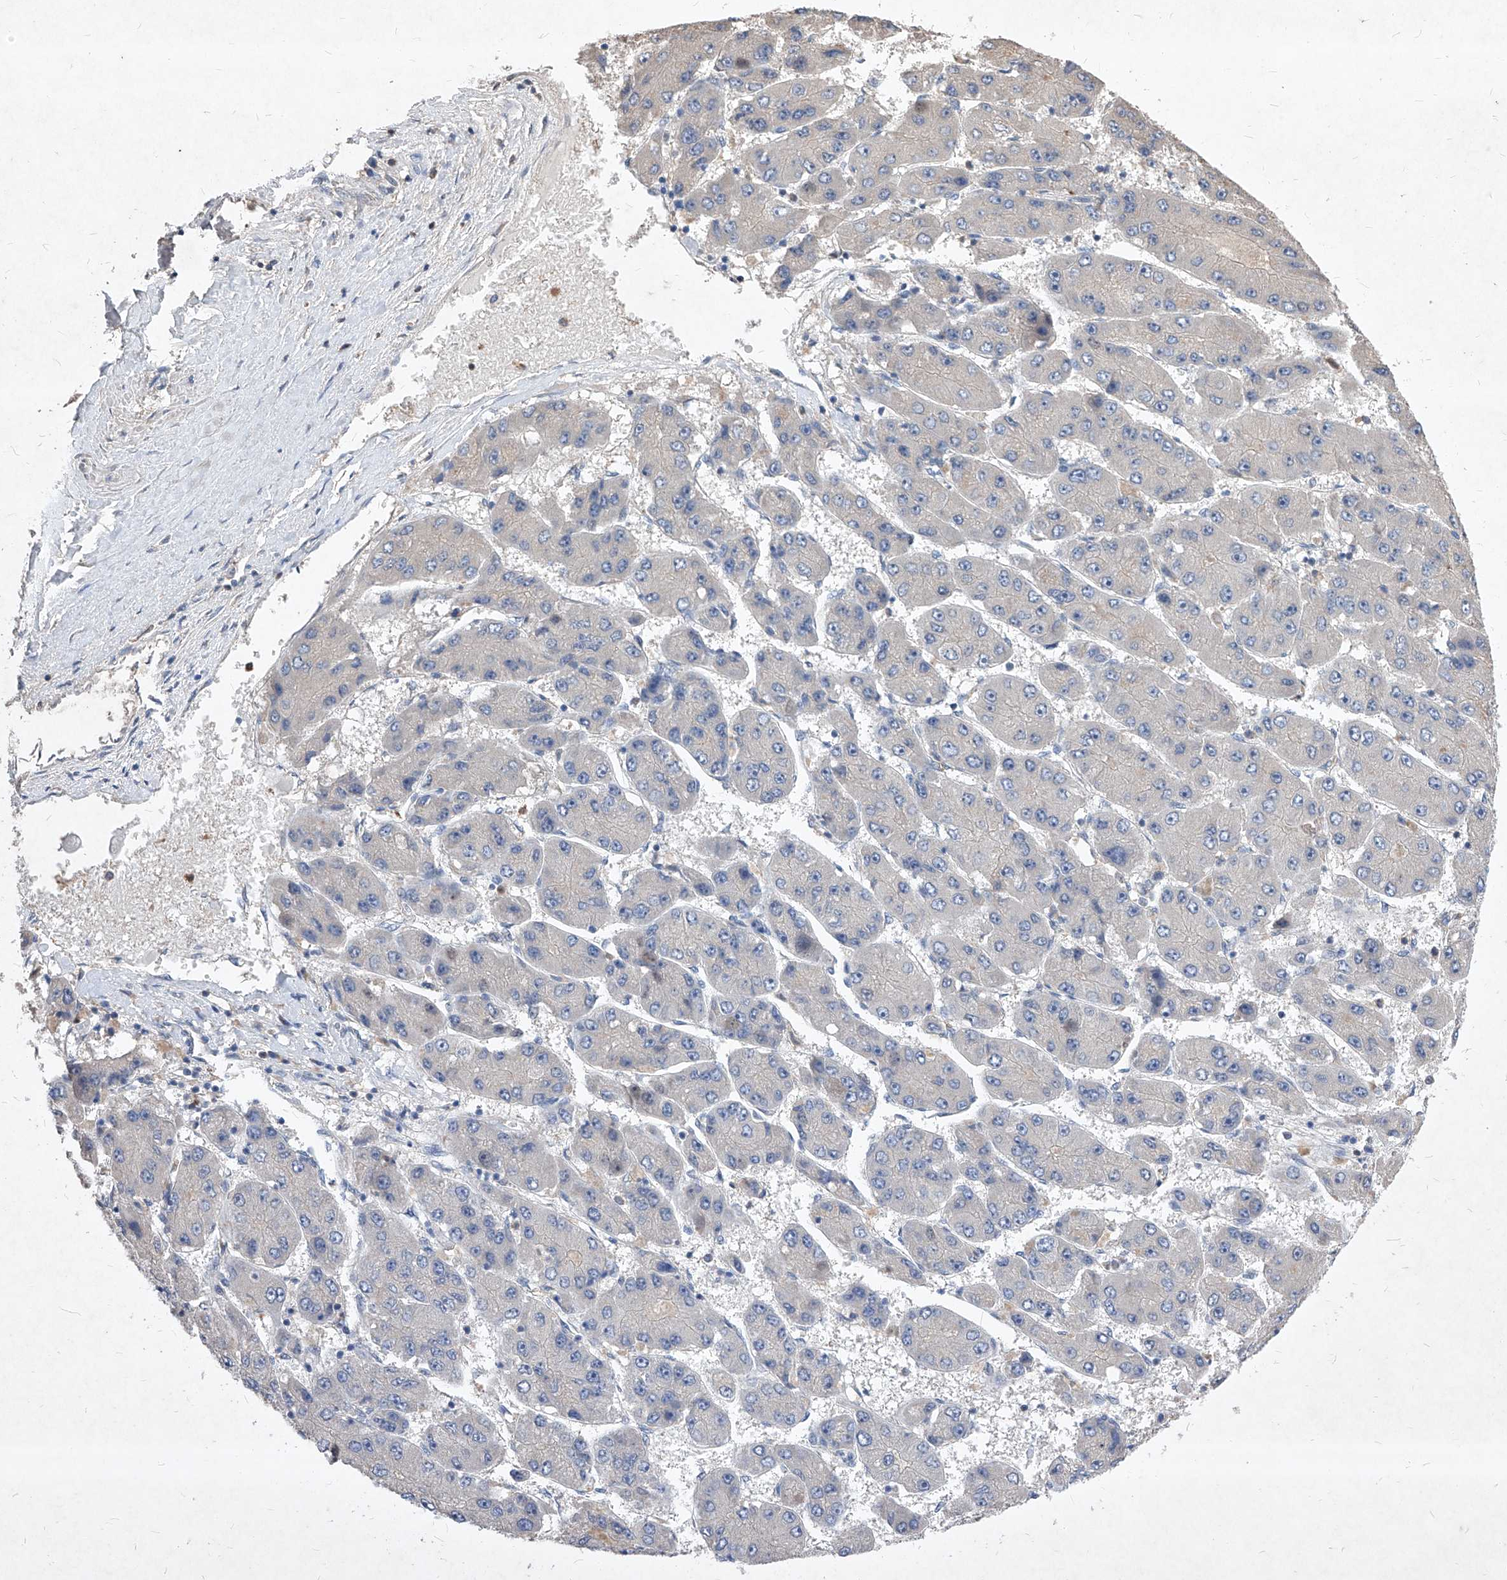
{"staining": {"intensity": "negative", "quantity": "none", "location": "none"}, "tissue": "liver cancer", "cell_type": "Tumor cells", "image_type": "cancer", "snomed": [{"axis": "morphology", "description": "Carcinoma, Hepatocellular, NOS"}, {"axis": "topography", "description": "Liver"}], "caption": "There is no significant expression in tumor cells of liver cancer.", "gene": "SYNGR1", "patient": {"sex": "female", "age": 61}}